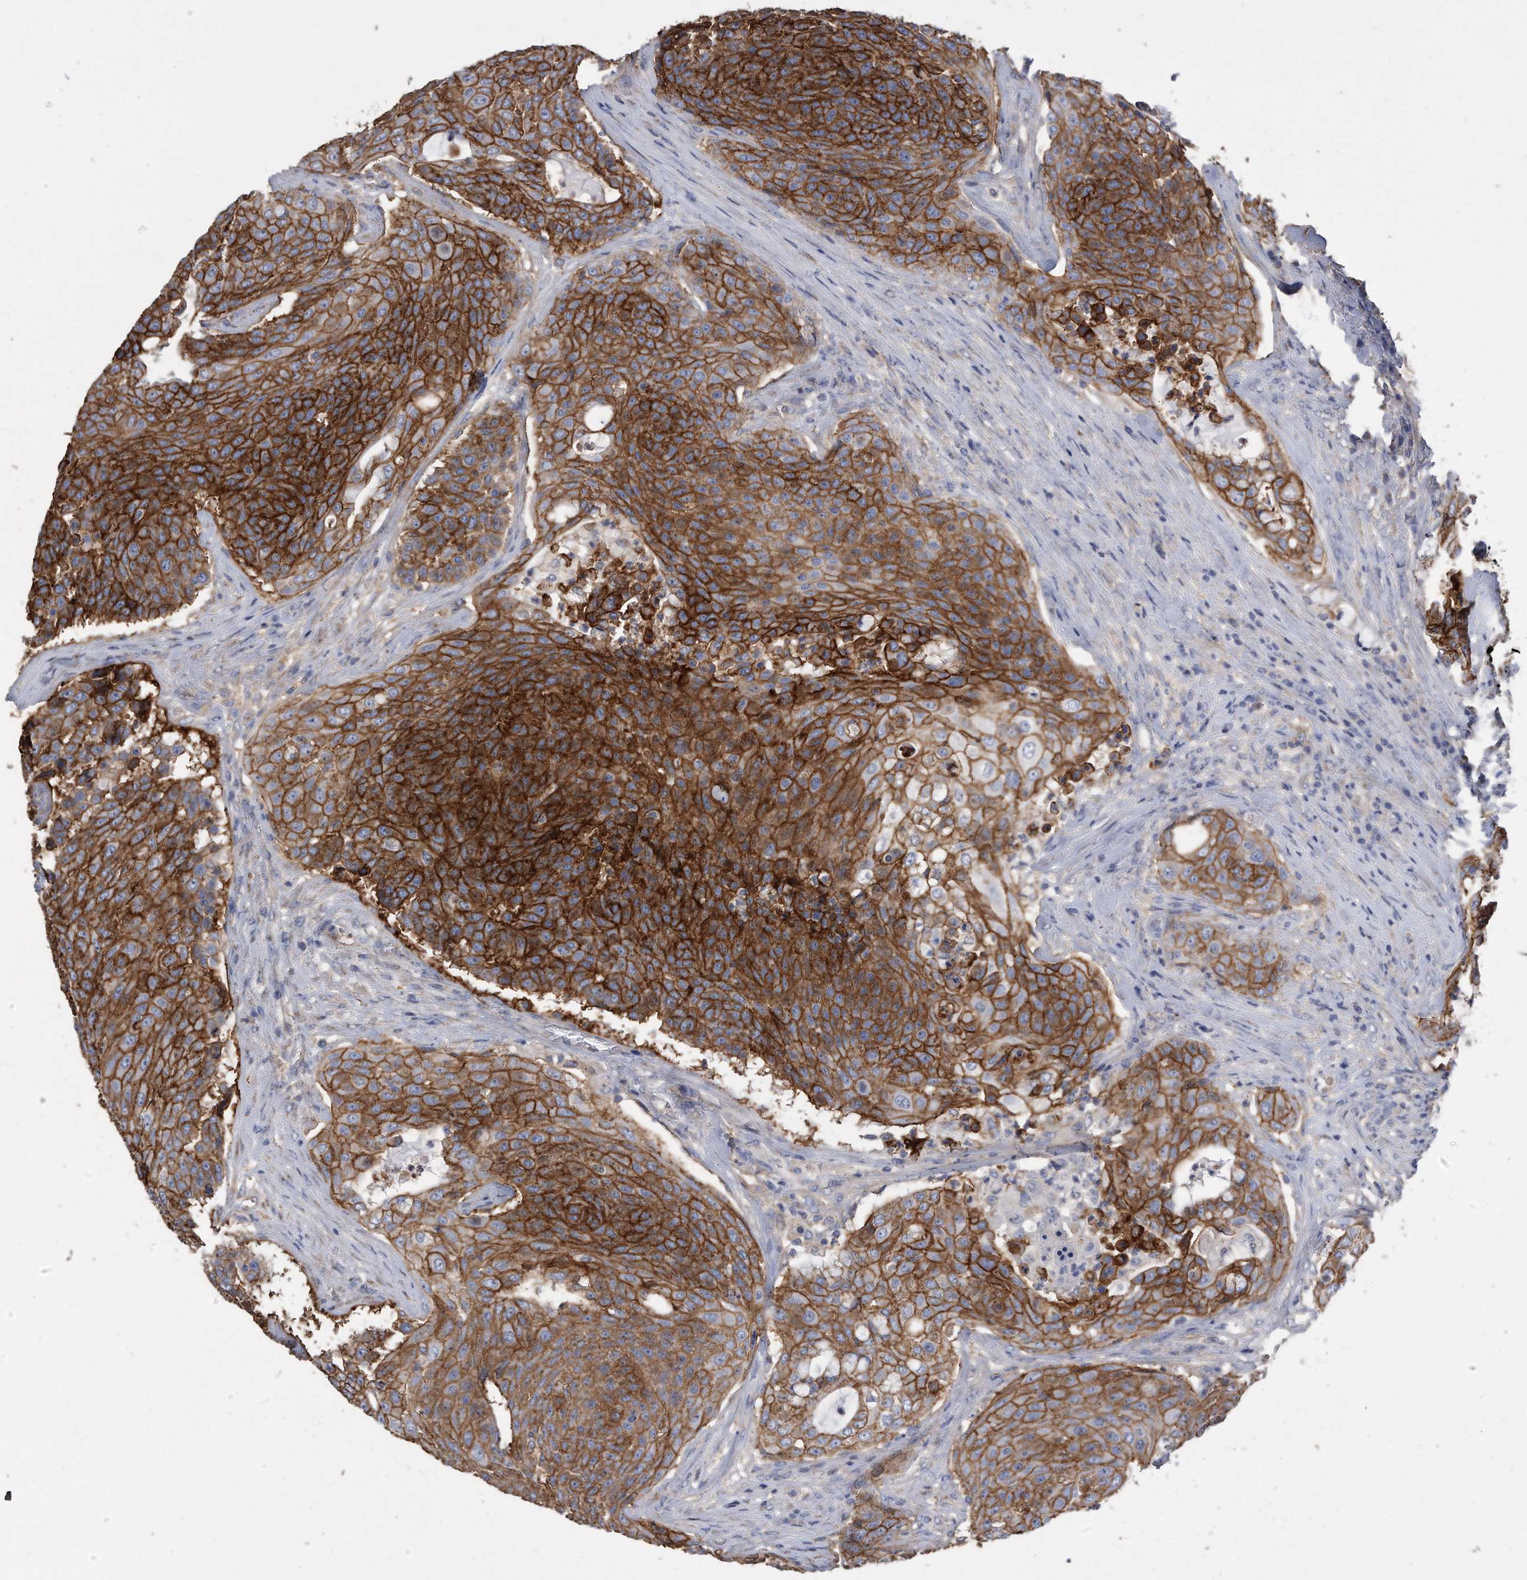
{"staining": {"intensity": "strong", "quantity": ">75%", "location": "cytoplasmic/membranous"}, "tissue": "urothelial cancer", "cell_type": "Tumor cells", "image_type": "cancer", "snomed": [{"axis": "morphology", "description": "Urothelial carcinoma, High grade"}, {"axis": "topography", "description": "Urinary bladder"}], "caption": "An image of urothelial cancer stained for a protein shows strong cytoplasmic/membranous brown staining in tumor cells.", "gene": "CDCP1", "patient": {"sex": "female", "age": 63}}